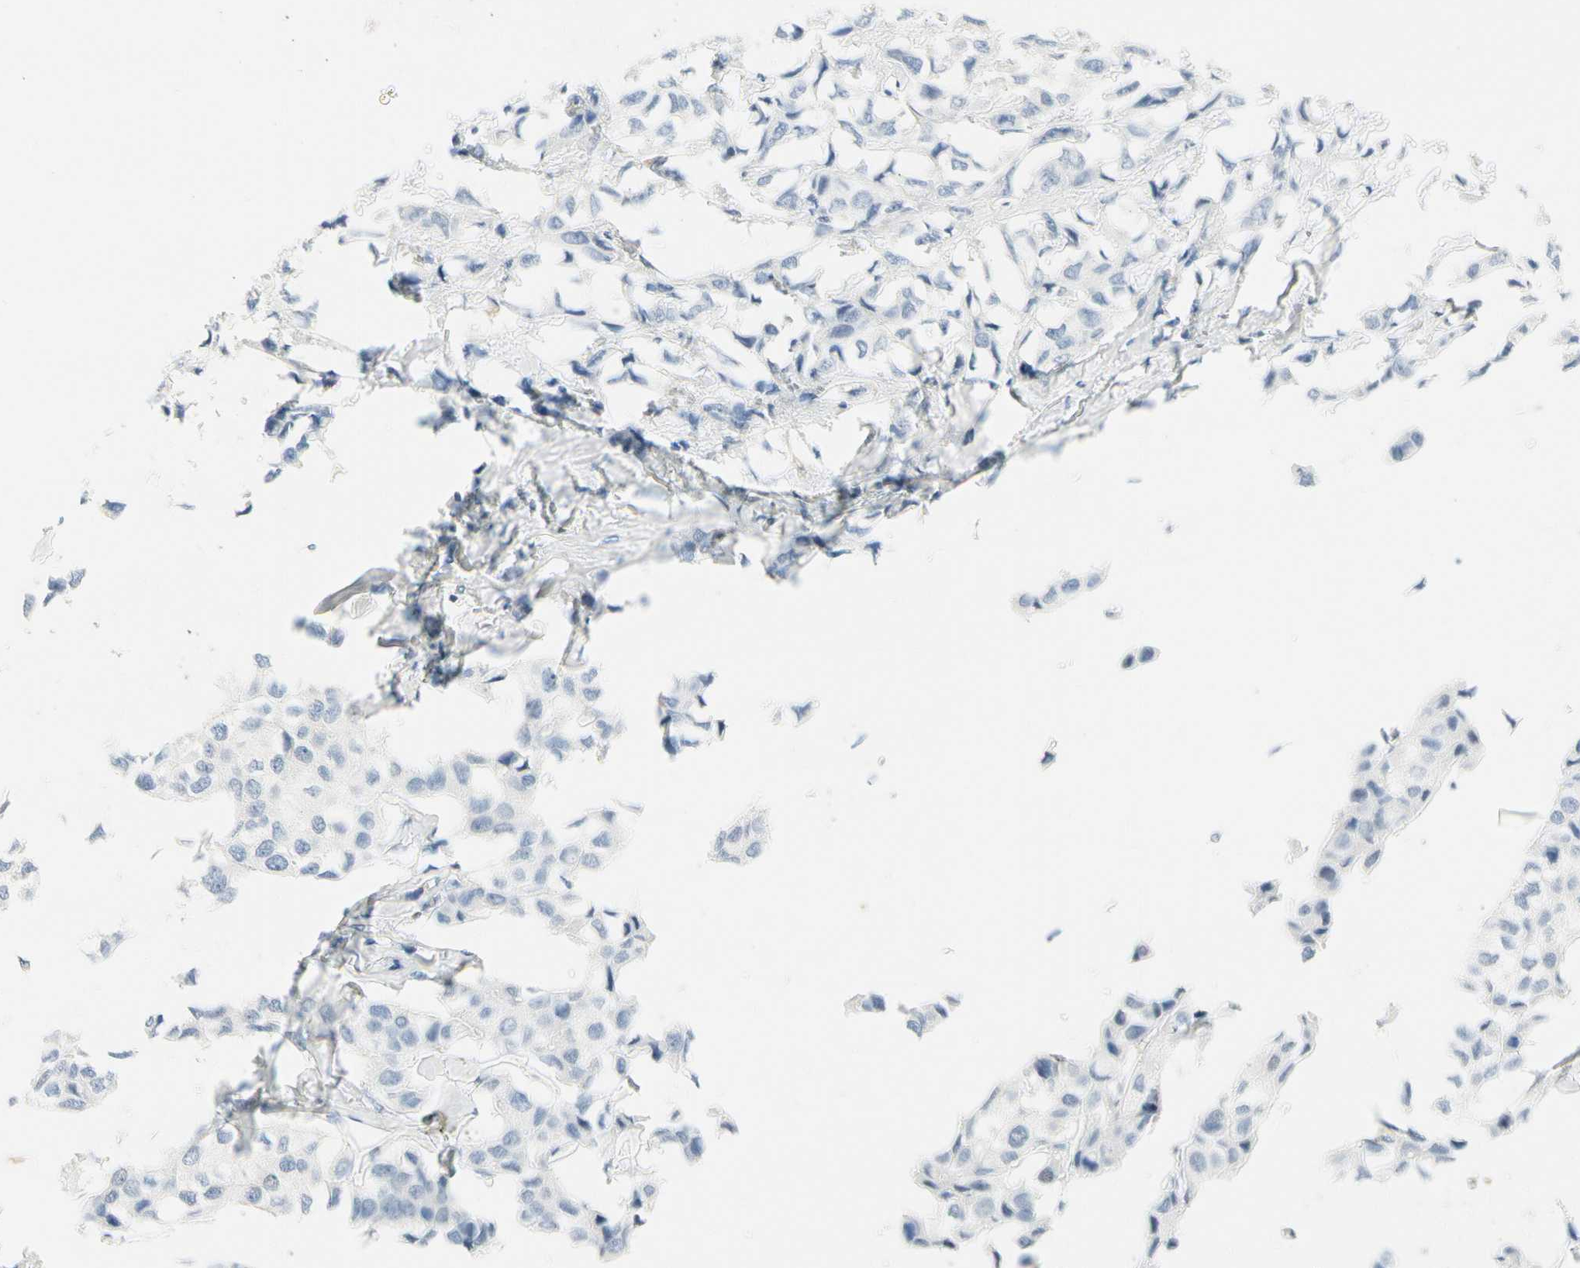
{"staining": {"intensity": "negative", "quantity": "none", "location": "none"}, "tissue": "breast cancer", "cell_type": "Tumor cells", "image_type": "cancer", "snomed": [{"axis": "morphology", "description": "Duct carcinoma"}, {"axis": "topography", "description": "Breast"}], "caption": "High power microscopy image of an IHC image of breast cancer, revealing no significant positivity in tumor cells.", "gene": "CA1", "patient": {"sex": "female", "age": 80}}